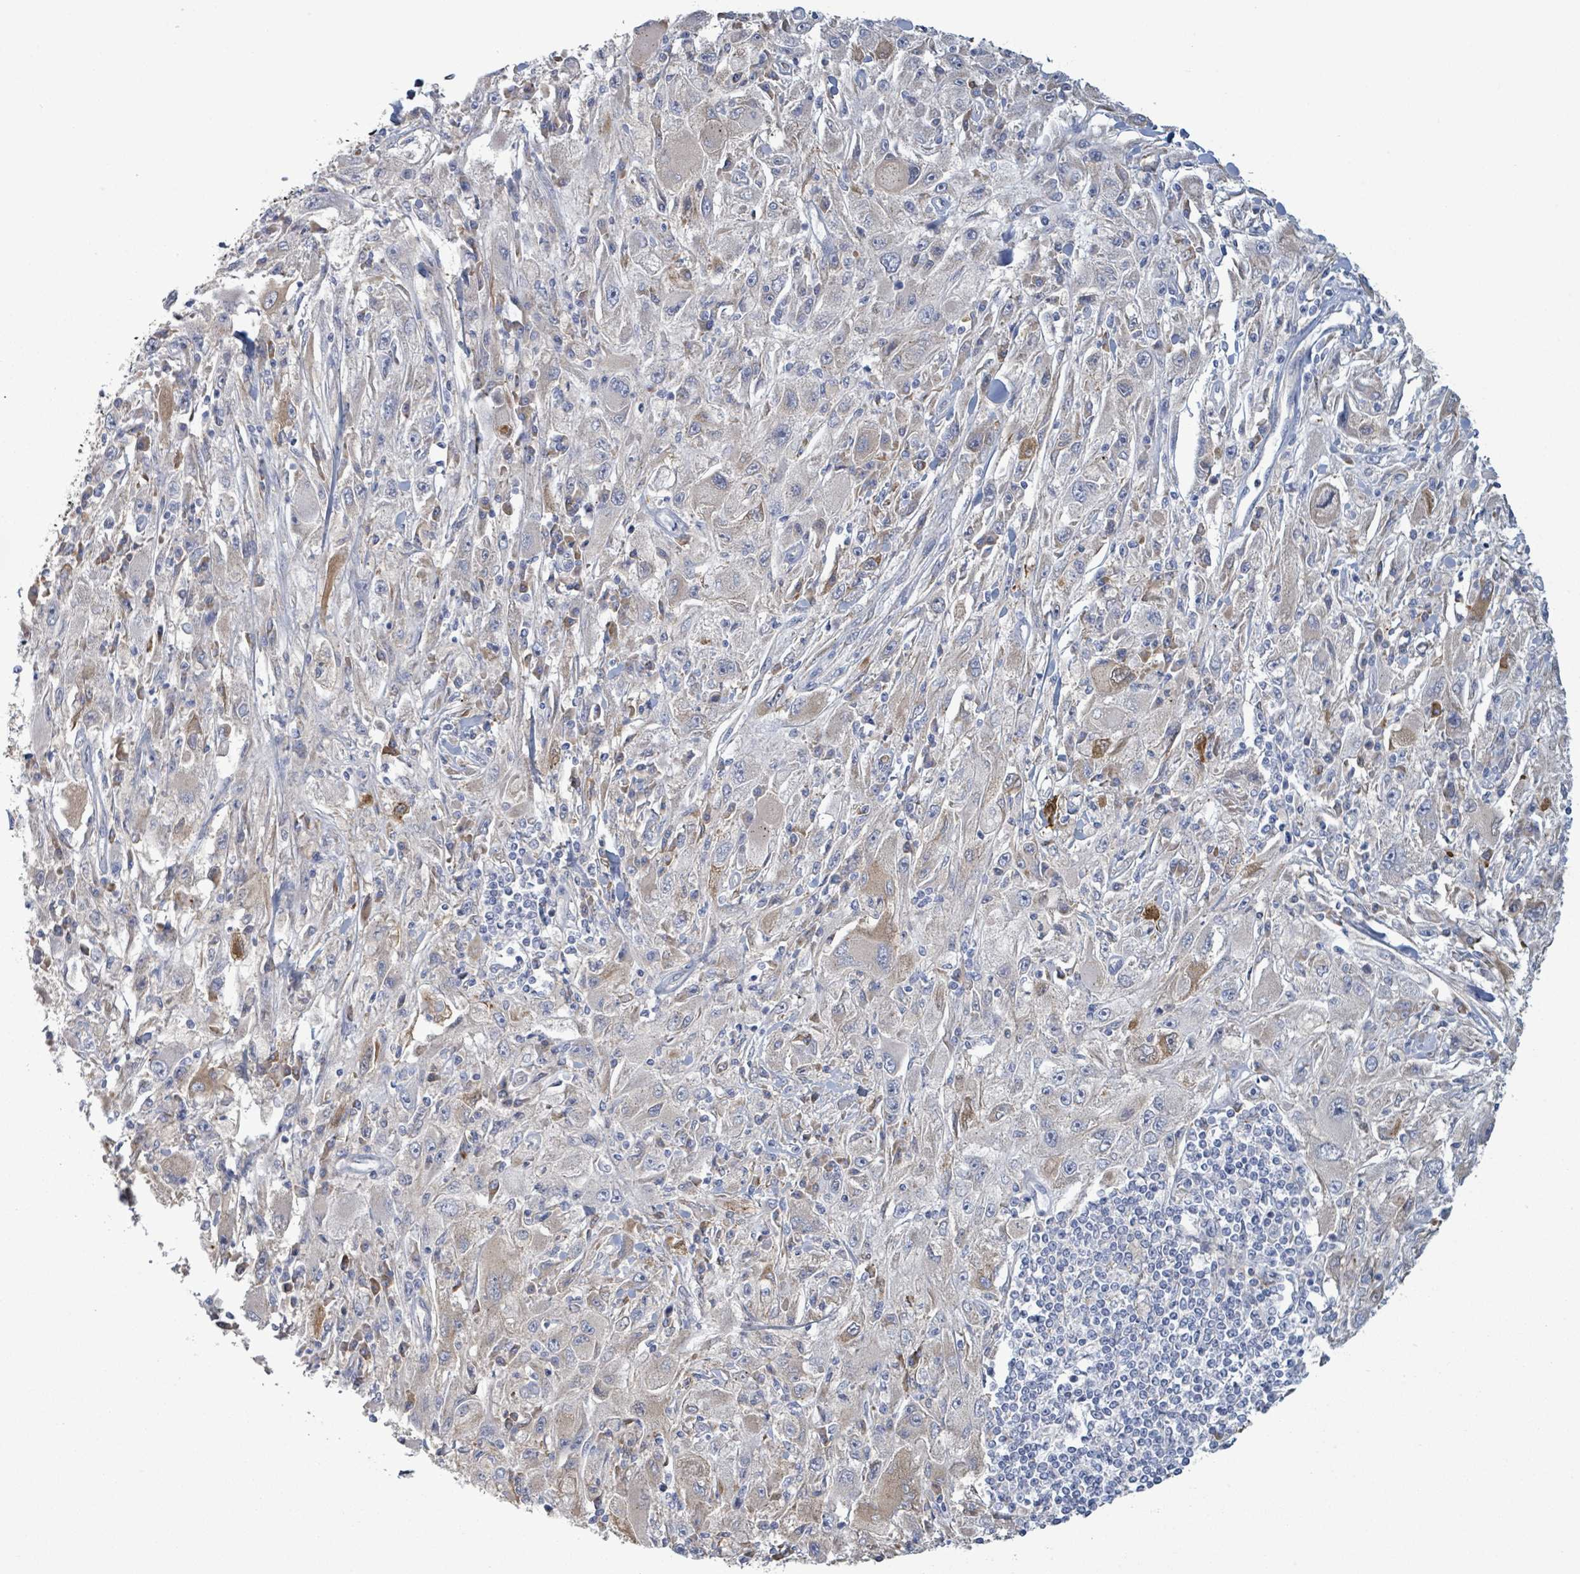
{"staining": {"intensity": "negative", "quantity": "none", "location": "none"}, "tissue": "melanoma", "cell_type": "Tumor cells", "image_type": "cancer", "snomed": [{"axis": "morphology", "description": "Malignant melanoma, Metastatic site"}, {"axis": "topography", "description": "Skin"}], "caption": "Tumor cells are negative for protein expression in human malignant melanoma (metastatic site). Nuclei are stained in blue.", "gene": "COL13A1", "patient": {"sex": "male", "age": 53}}